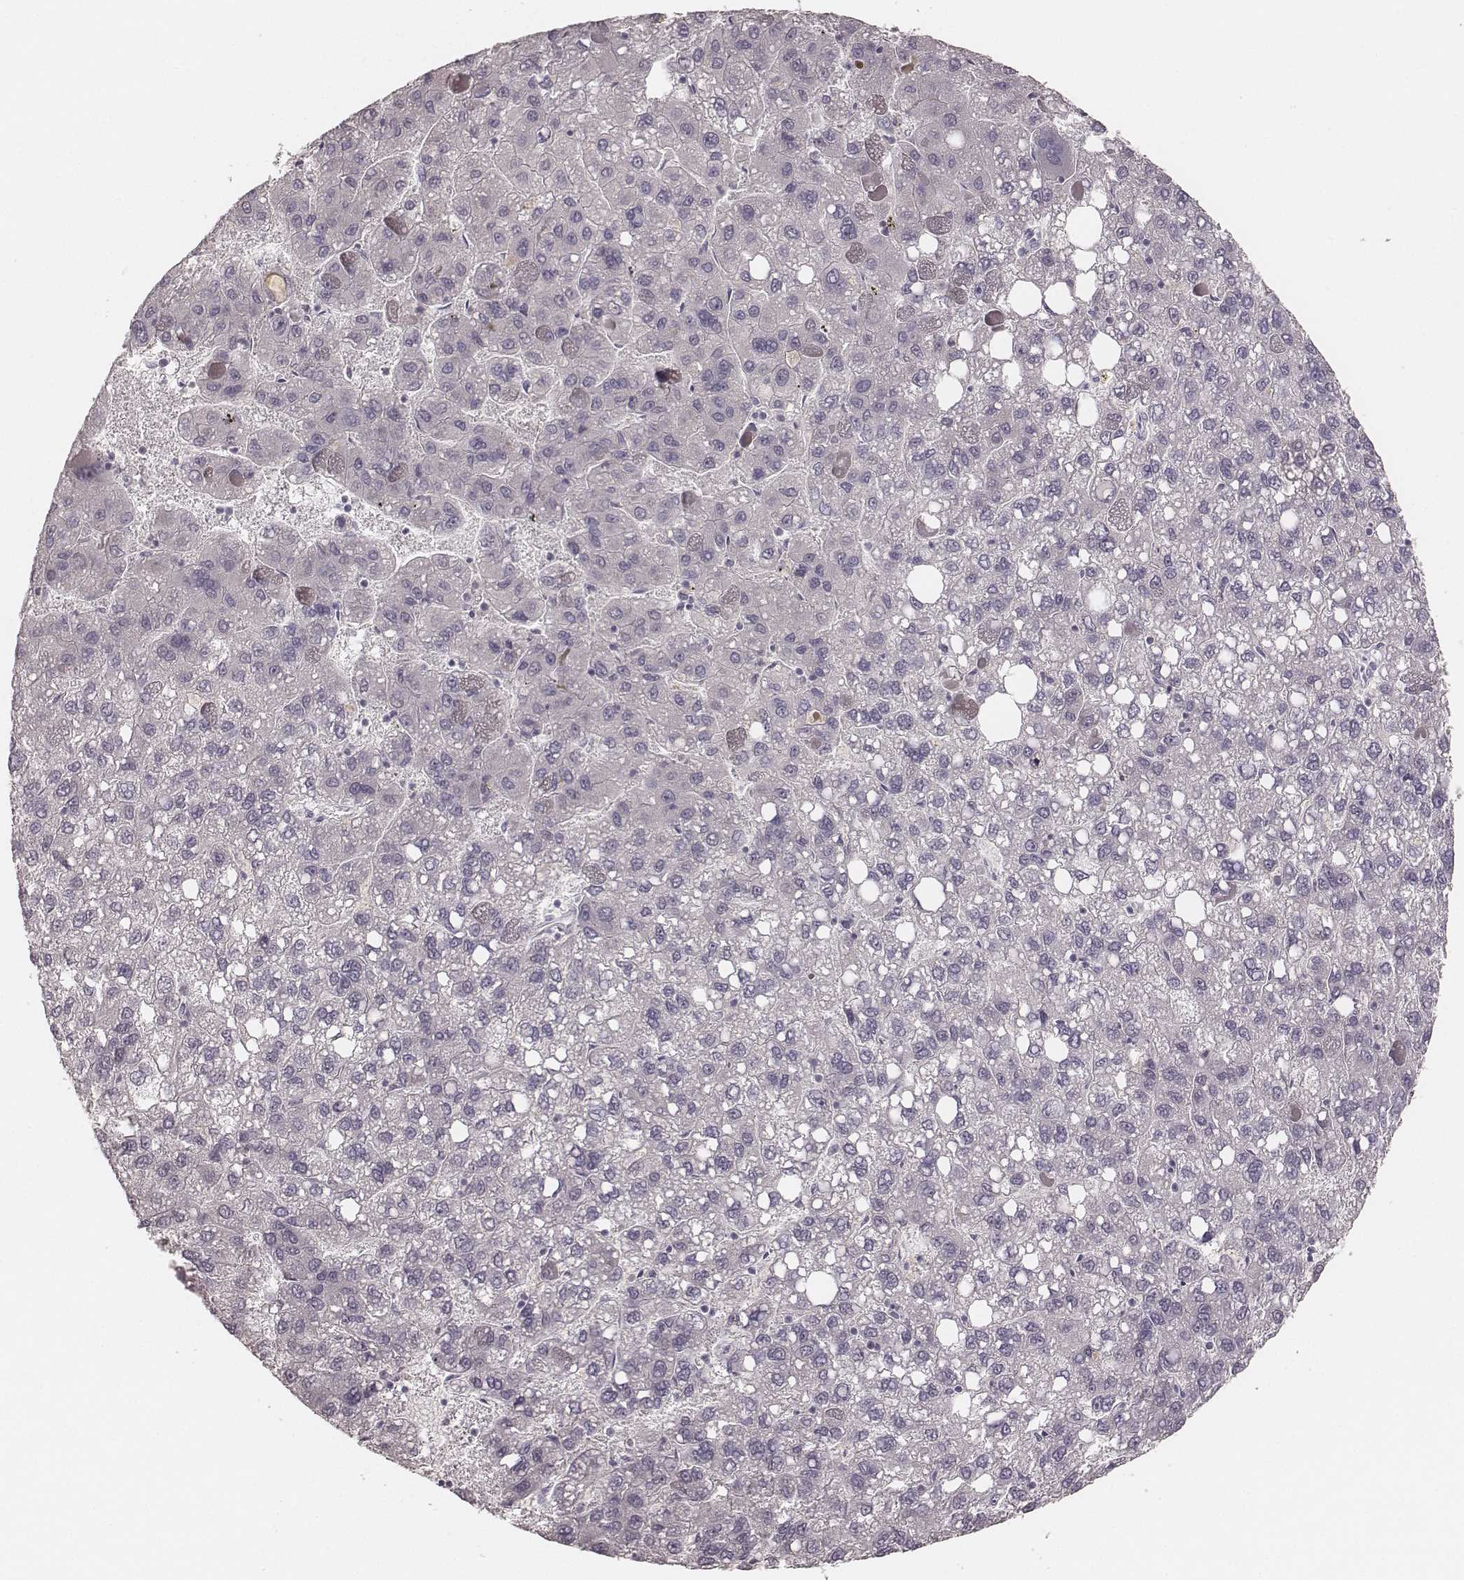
{"staining": {"intensity": "negative", "quantity": "none", "location": "none"}, "tissue": "liver cancer", "cell_type": "Tumor cells", "image_type": "cancer", "snomed": [{"axis": "morphology", "description": "Carcinoma, Hepatocellular, NOS"}, {"axis": "topography", "description": "Liver"}], "caption": "Tumor cells show no significant positivity in liver cancer.", "gene": "LY6K", "patient": {"sex": "female", "age": 82}}